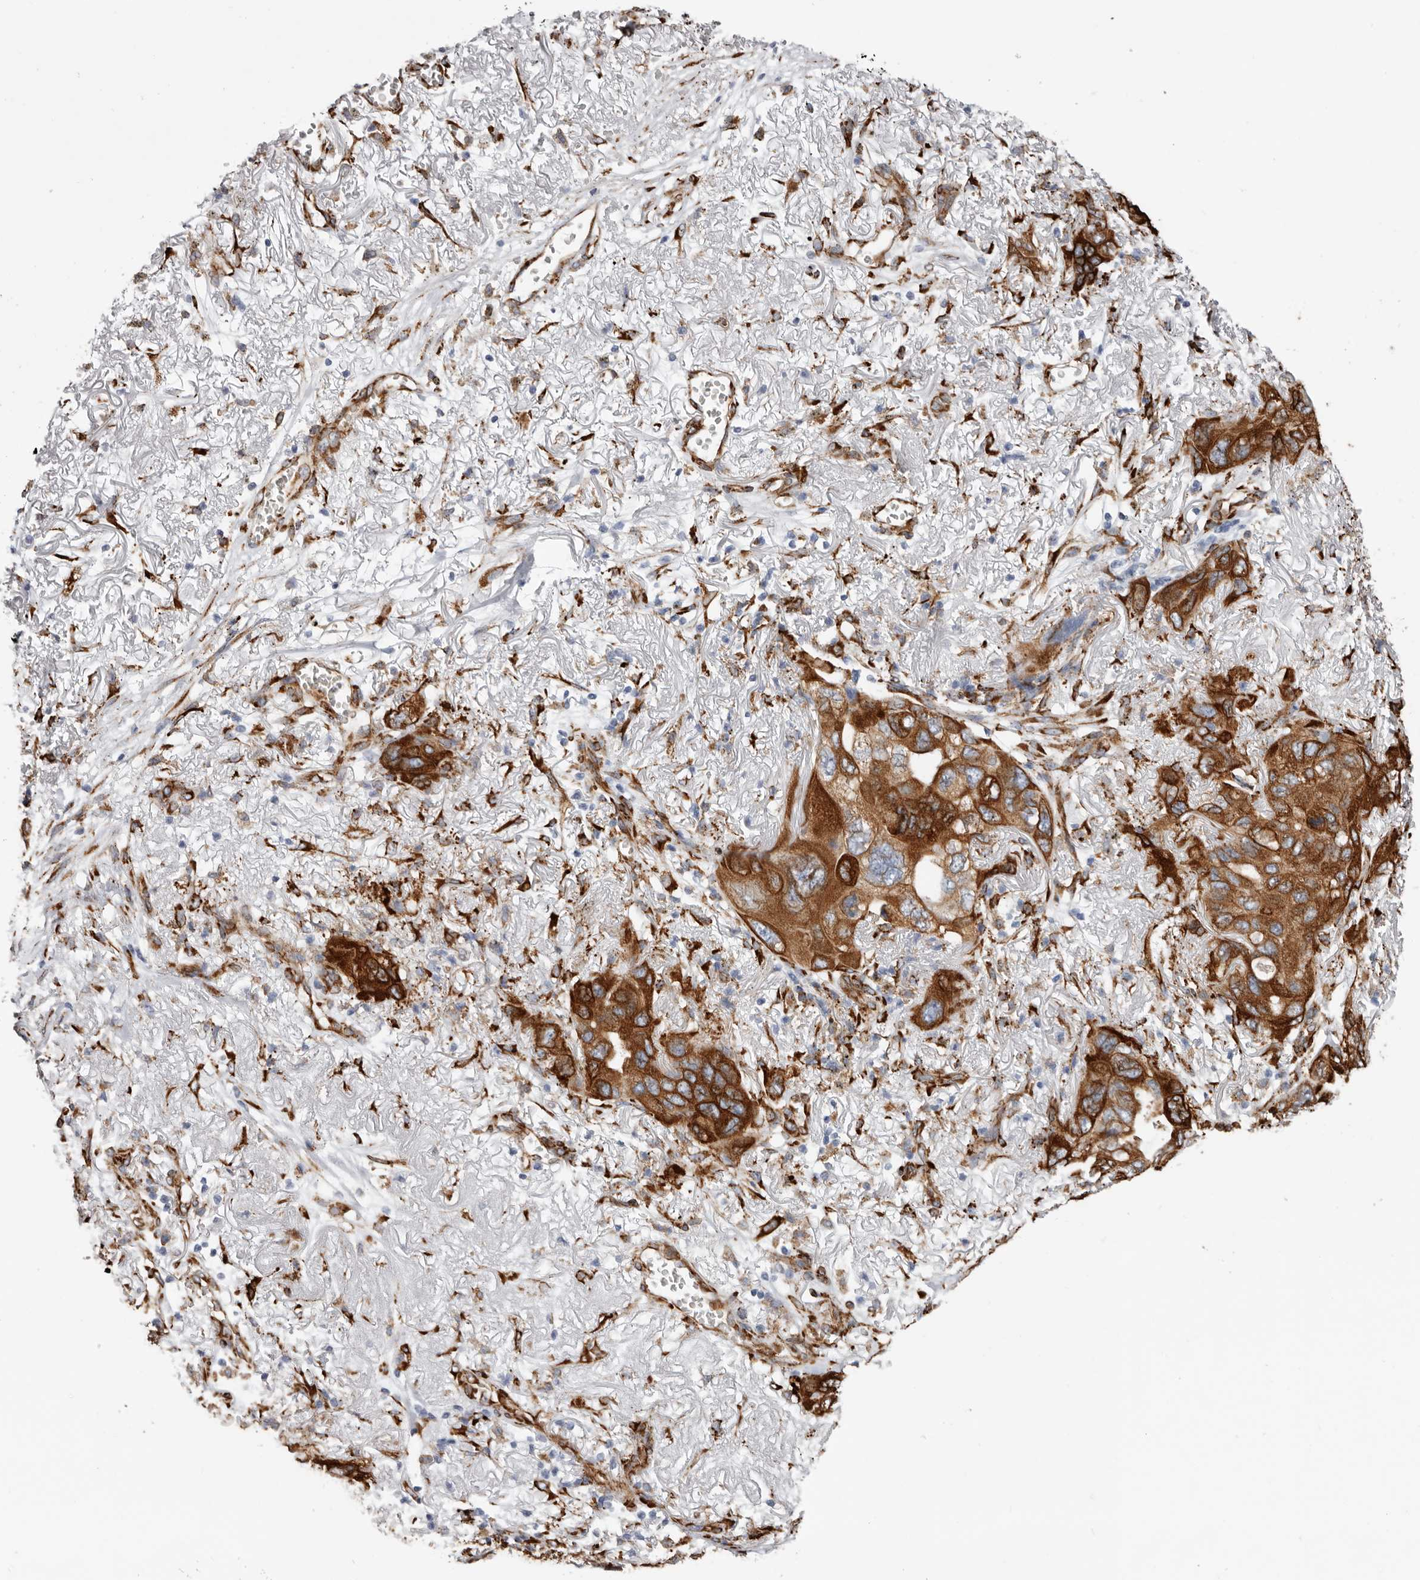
{"staining": {"intensity": "strong", "quantity": ">75%", "location": "cytoplasmic/membranous"}, "tissue": "lung cancer", "cell_type": "Tumor cells", "image_type": "cancer", "snomed": [{"axis": "morphology", "description": "Squamous cell carcinoma, NOS"}, {"axis": "topography", "description": "Lung"}], "caption": "Lung cancer tissue exhibits strong cytoplasmic/membranous staining in approximately >75% of tumor cells", "gene": "SEMA3E", "patient": {"sex": "female", "age": 73}}